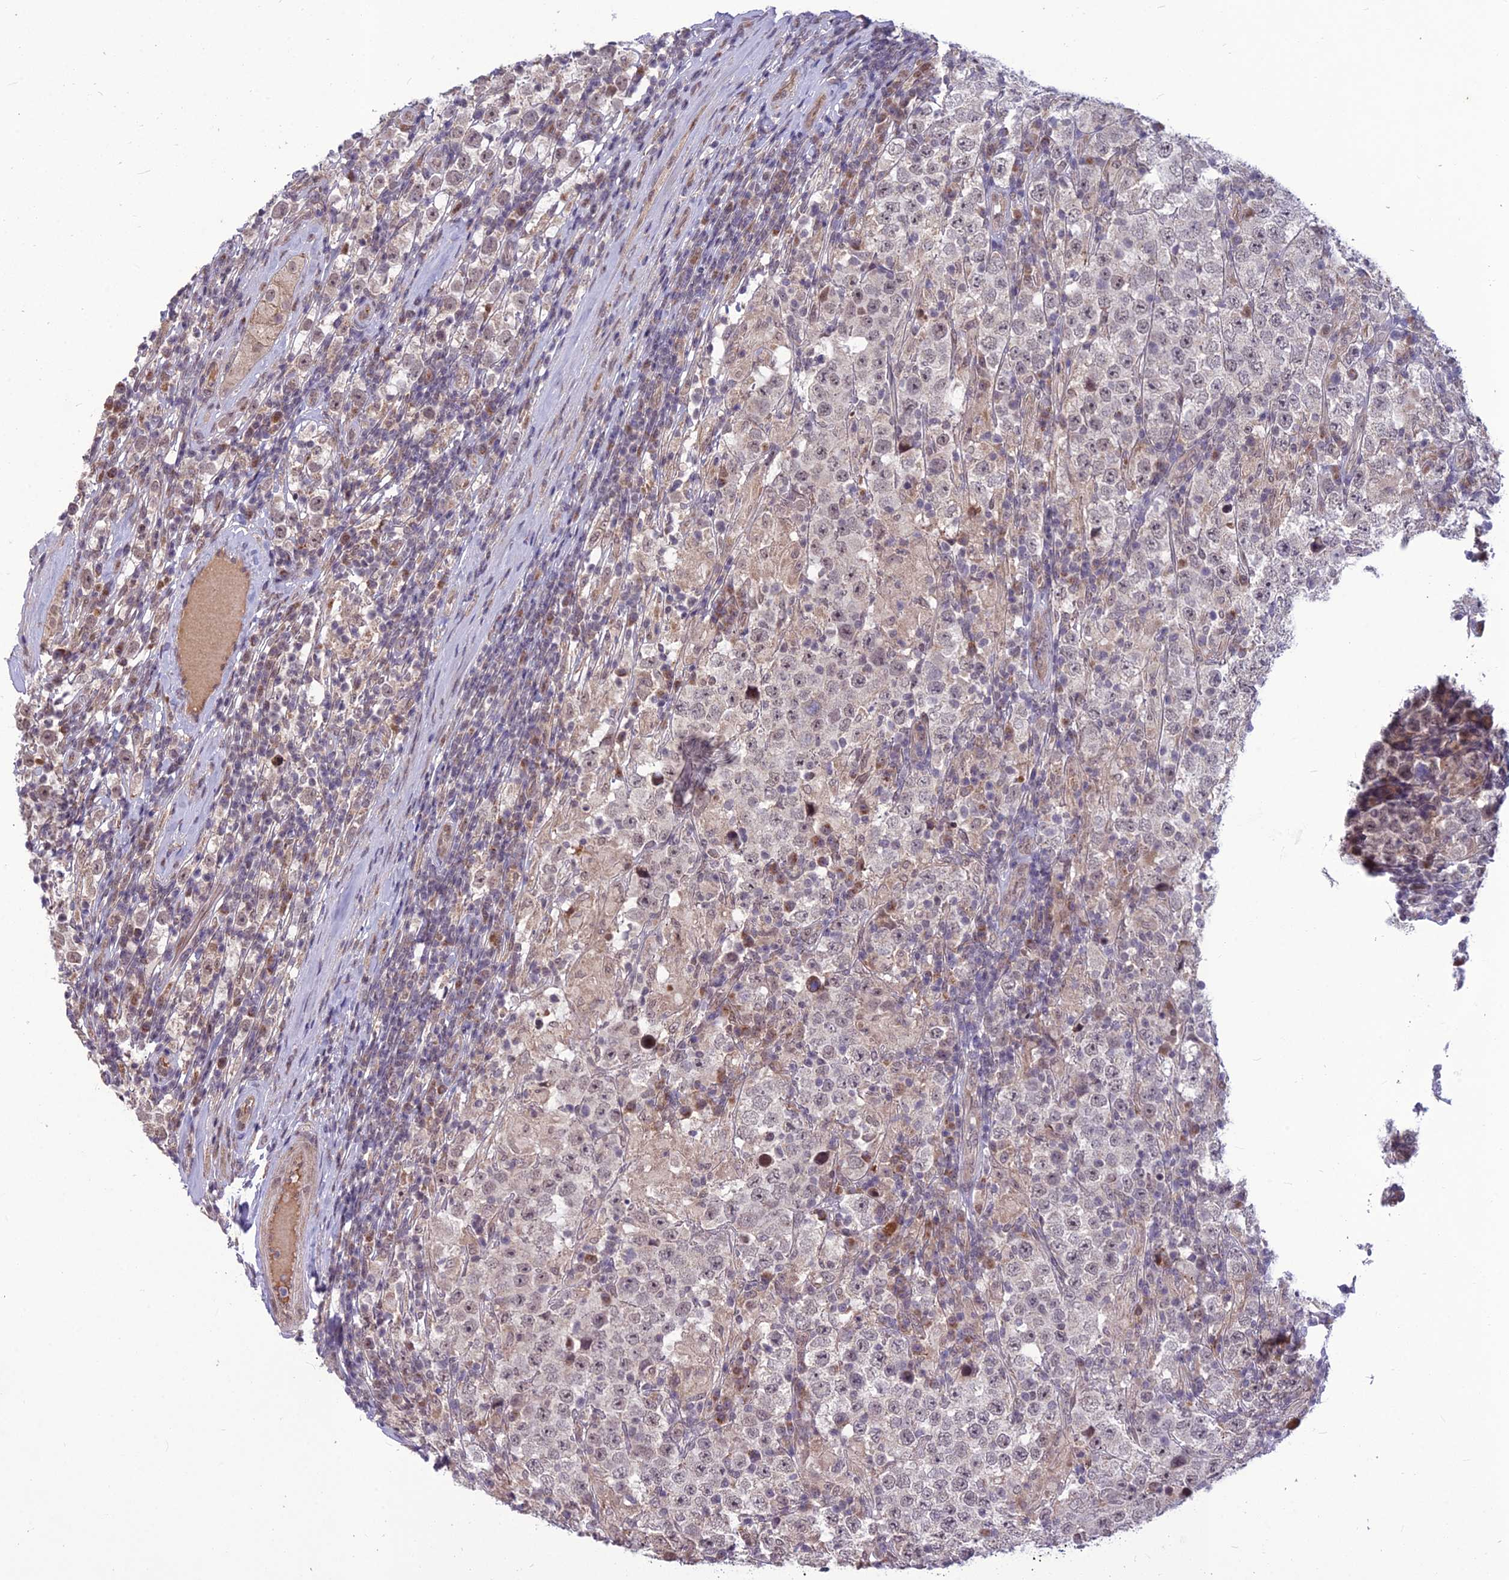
{"staining": {"intensity": "weak", "quantity": "<25%", "location": "nuclear"}, "tissue": "testis cancer", "cell_type": "Tumor cells", "image_type": "cancer", "snomed": [{"axis": "morphology", "description": "Normal tissue, NOS"}, {"axis": "morphology", "description": "Urothelial carcinoma, High grade"}, {"axis": "morphology", "description": "Seminoma, NOS"}, {"axis": "morphology", "description": "Carcinoma, Embryonal, NOS"}, {"axis": "topography", "description": "Urinary bladder"}, {"axis": "topography", "description": "Testis"}], "caption": "IHC of testis high-grade urothelial carcinoma demonstrates no expression in tumor cells.", "gene": "FBRS", "patient": {"sex": "male", "age": 41}}